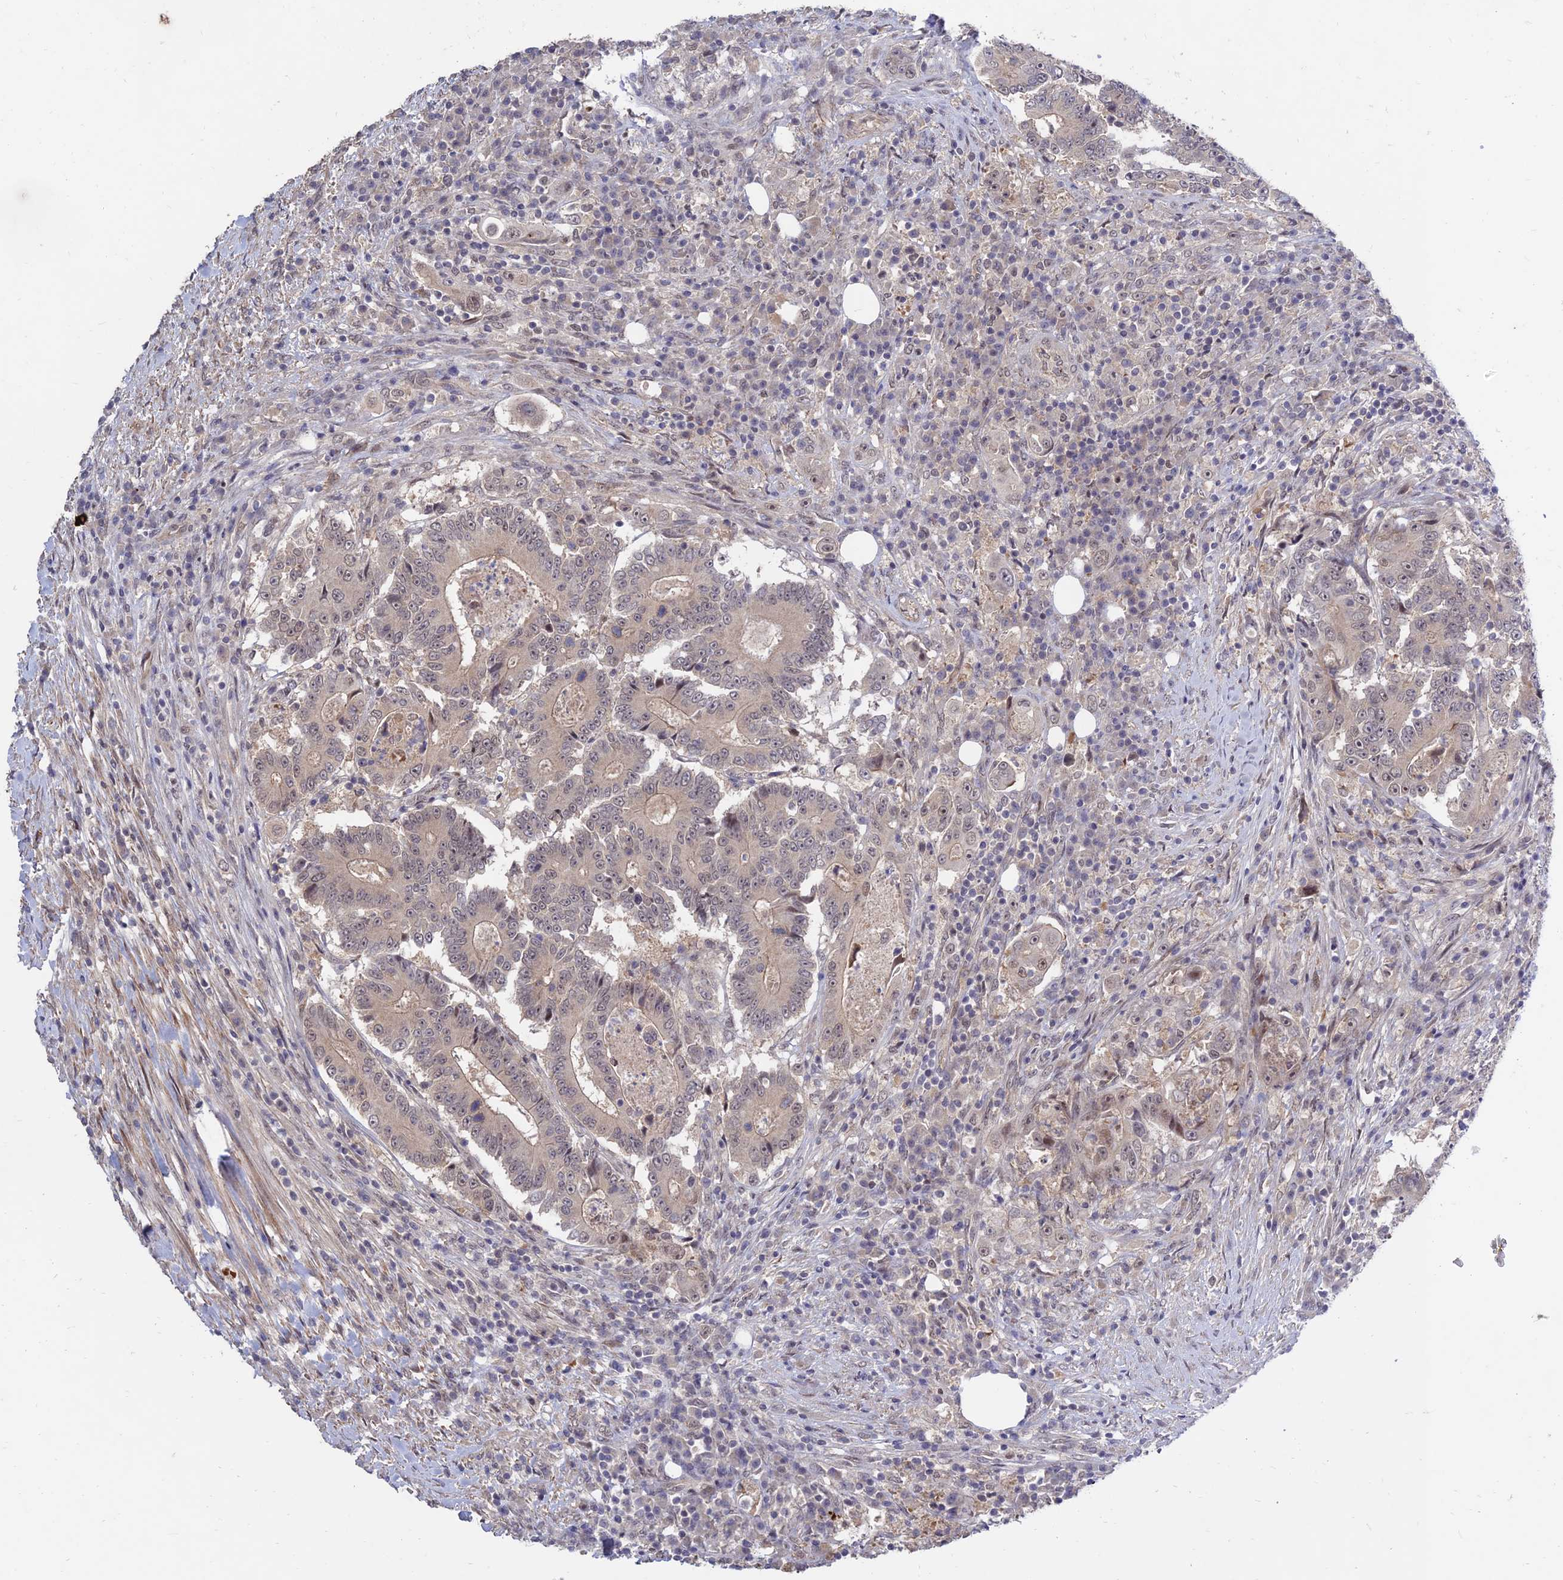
{"staining": {"intensity": "weak", "quantity": "25%-75%", "location": "cytoplasmic/membranous,nuclear"}, "tissue": "colorectal cancer", "cell_type": "Tumor cells", "image_type": "cancer", "snomed": [{"axis": "morphology", "description": "Adenocarcinoma, NOS"}, {"axis": "topography", "description": "Colon"}], "caption": "This is a micrograph of IHC staining of colorectal adenocarcinoma, which shows weak expression in the cytoplasmic/membranous and nuclear of tumor cells.", "gene": "ZNF85", "patient": {"sex": "male", "age": 83}}